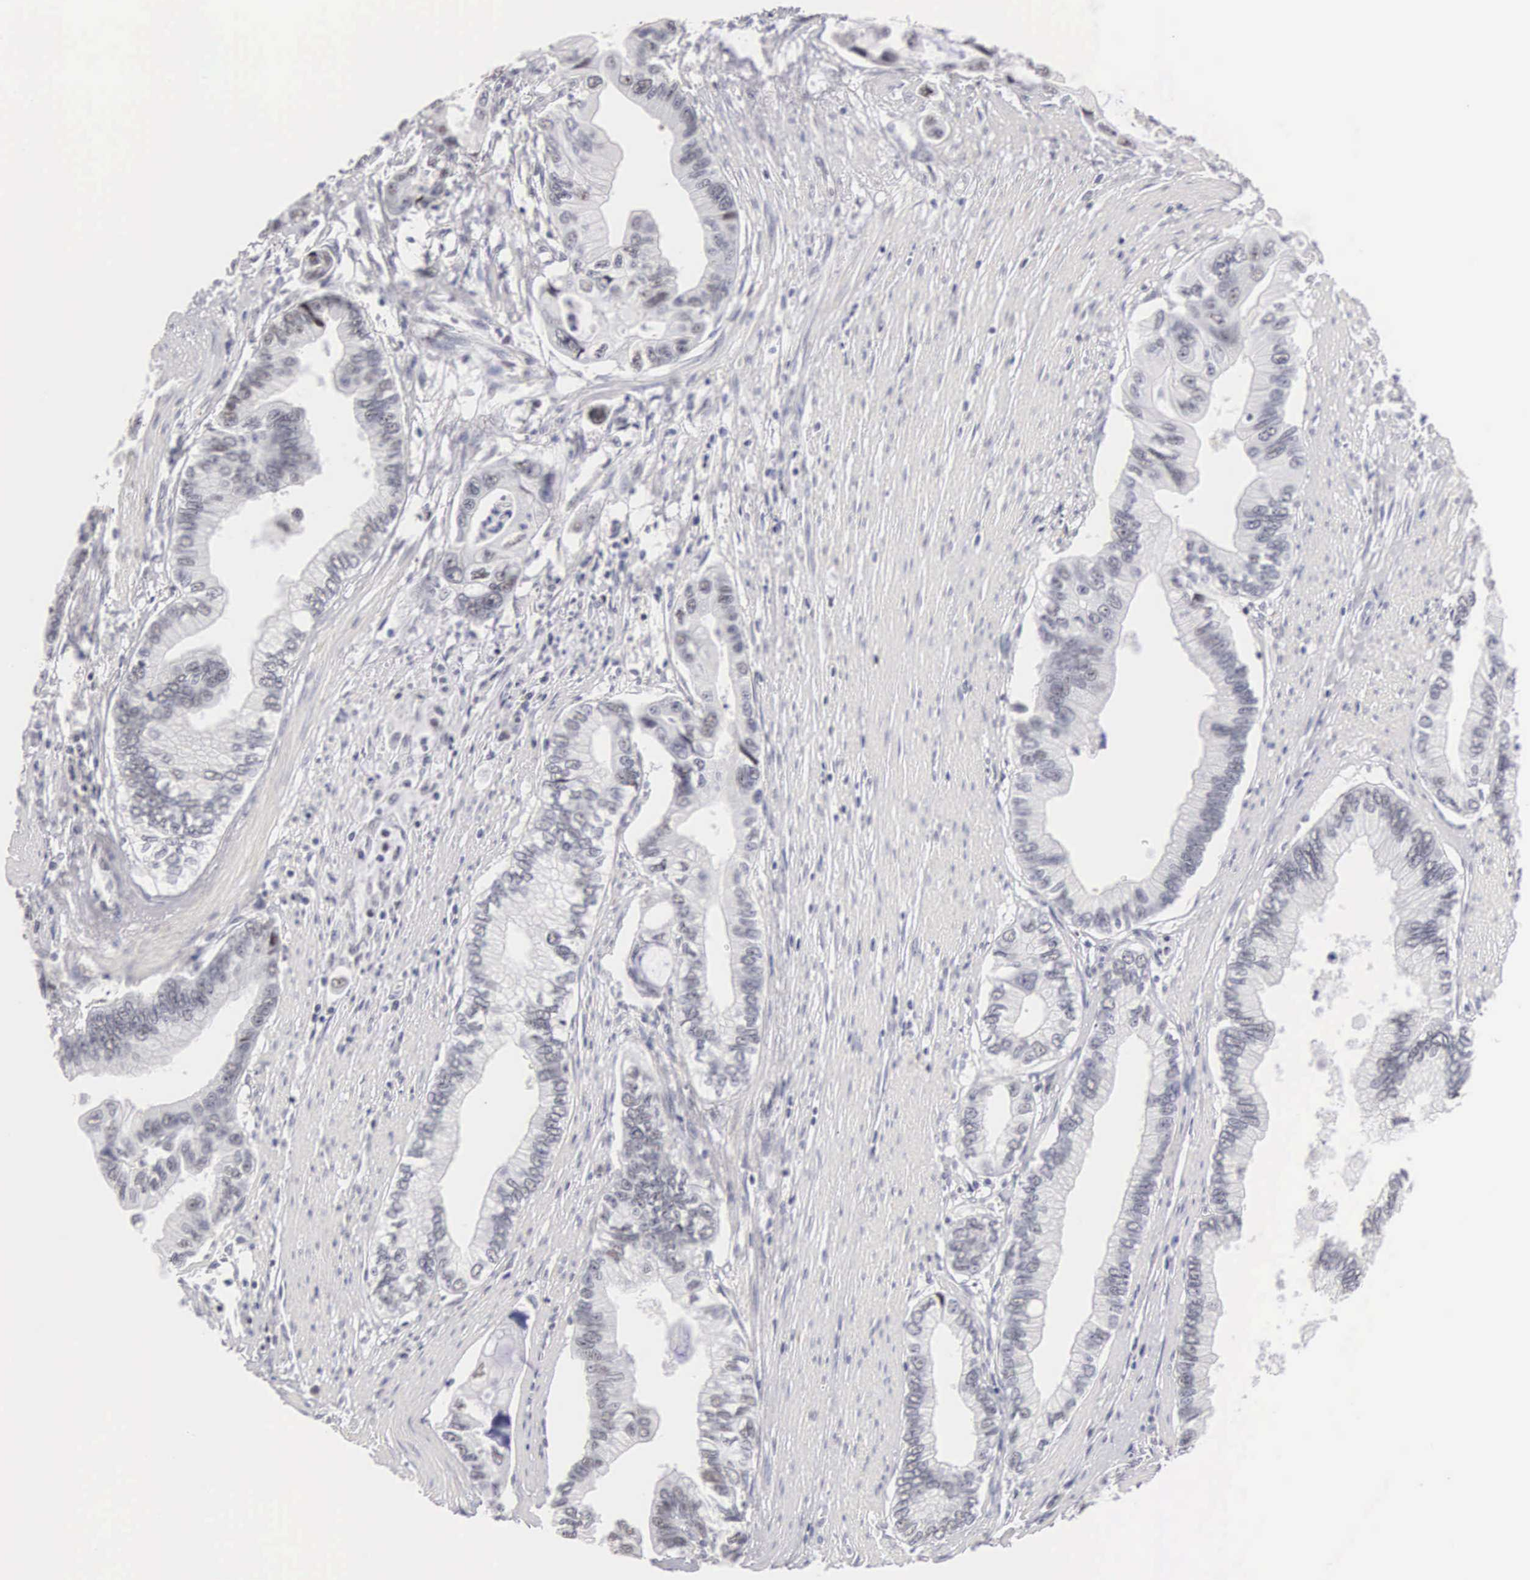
{"staining": {"intensity": "negative", "quantity": "none", "location": "none"}, "tissue": "pancreatic cancer", "cell_type": "Tumor cells", "image_type": "cancer", "snomed": [{"axis": "morphology", "description": "Adenocarcinoma, NOS"}, {"axis": "topography", "description": "Pancreas"}, {"axis": "topography", "description": "Stomach, upper"}], "caption": "DAB (3,3'-diaminobenzidine) immunohistochemical staining of human pancreatic adenocarcinoma demonstrates no significant expression in tumor cells.", "gene": "FAM47A", "patient": {"sex": "male", "age": 77}}